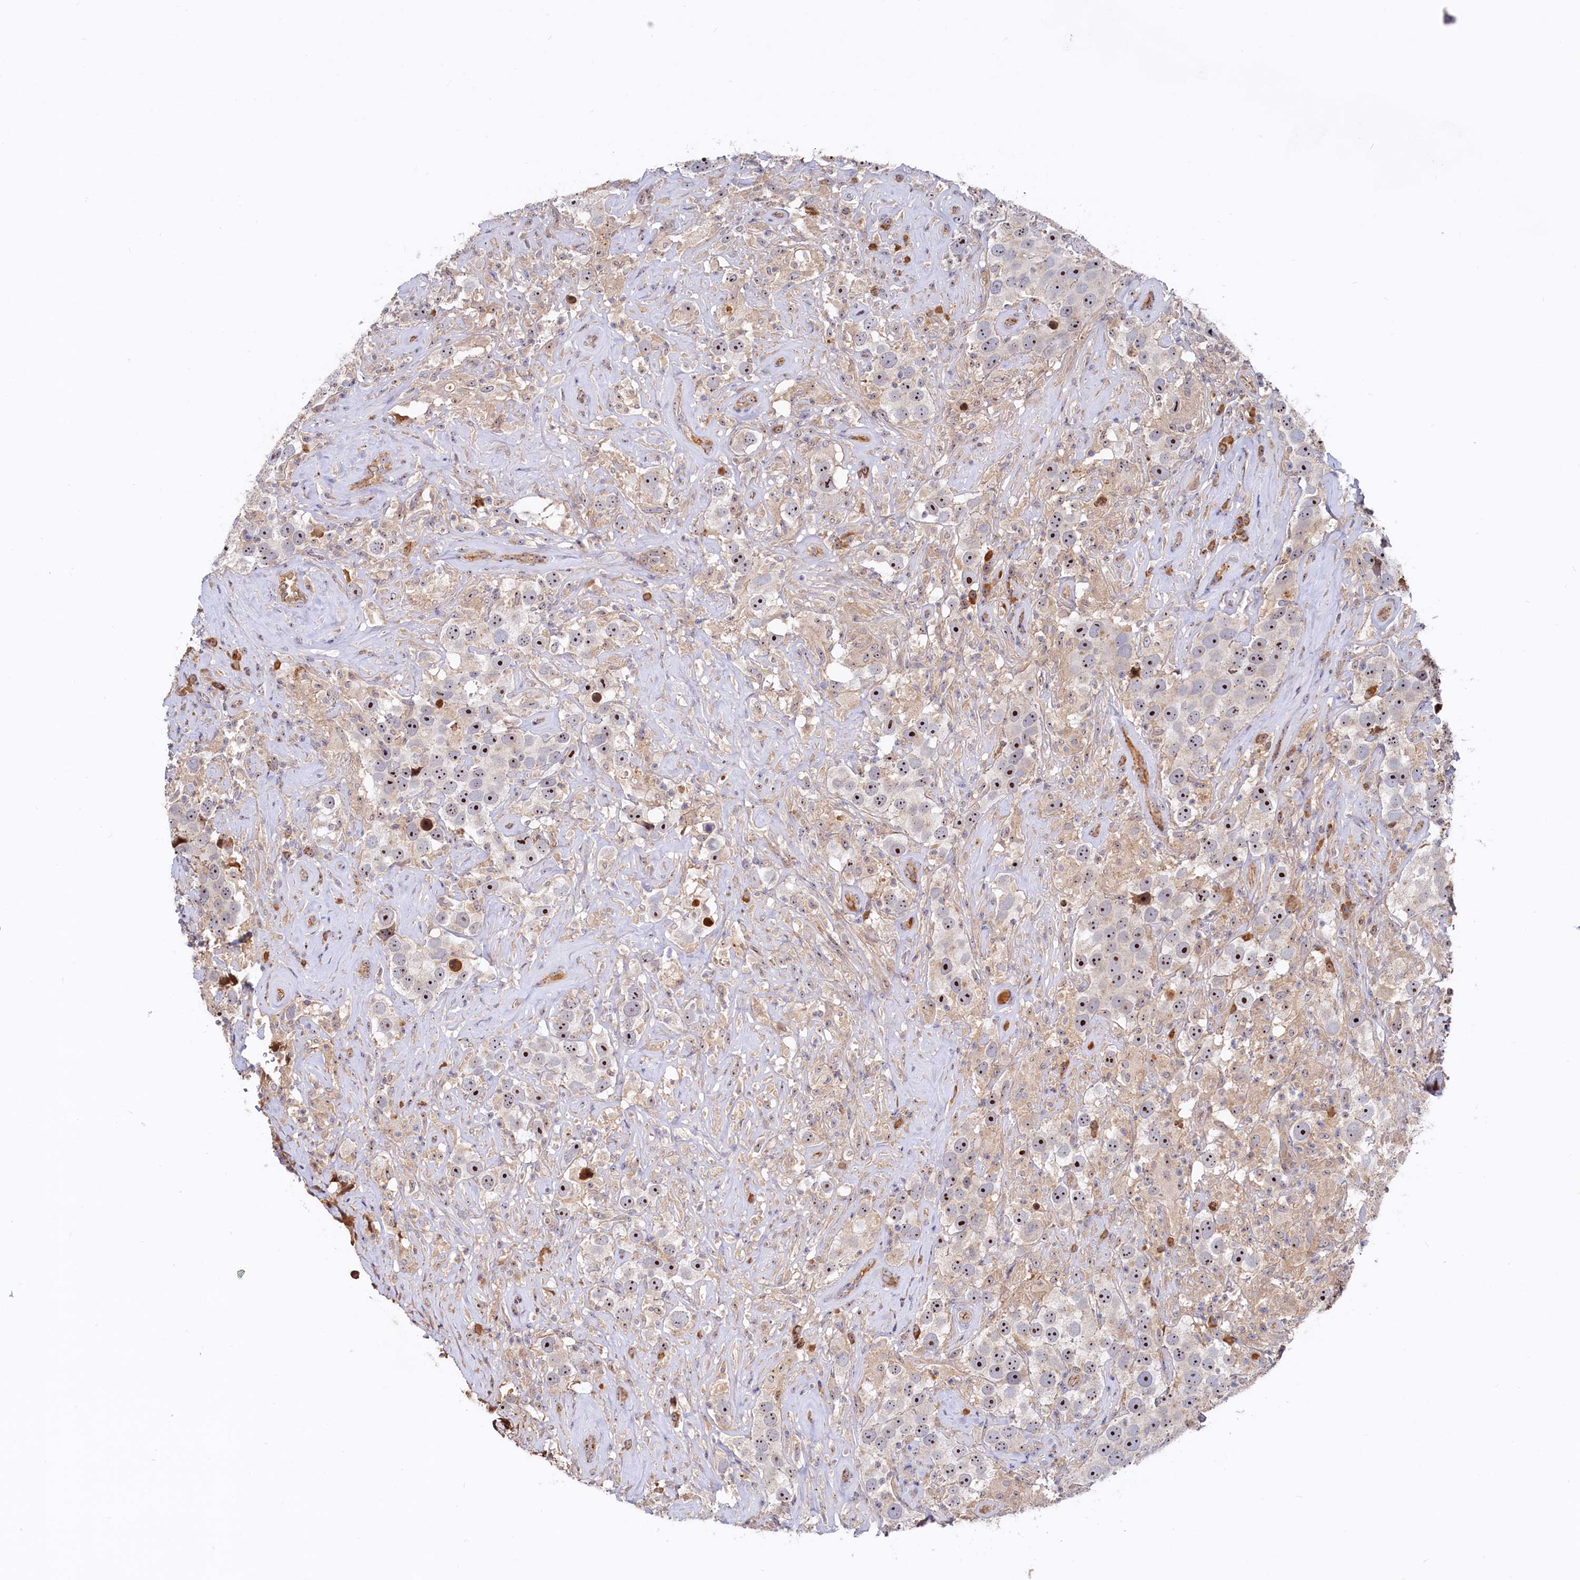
{"staining": {"intensity": "strong", "quantity": ">75%", "location": "nuclear"}, "tissue": "testis cancer", "cell_type": "Tumor cells", "image_type": "cancer", "snomed": [{"axis": "morphology", "description": "Seminoma, NOS"}, {"axis": "topography", "description": "Testis"}], "caption": "High-power microscopy captured an immunohistochemistry (IHC) photomicrograph of testis seminoma, revealing strong nuclear staining in approximately >75% of tumor cells. (brown staining indicates protein expression, while blue staining denotes nuclei).", "gene": "RGS7BP", "patient": {"sex": "male", "age": 49}}